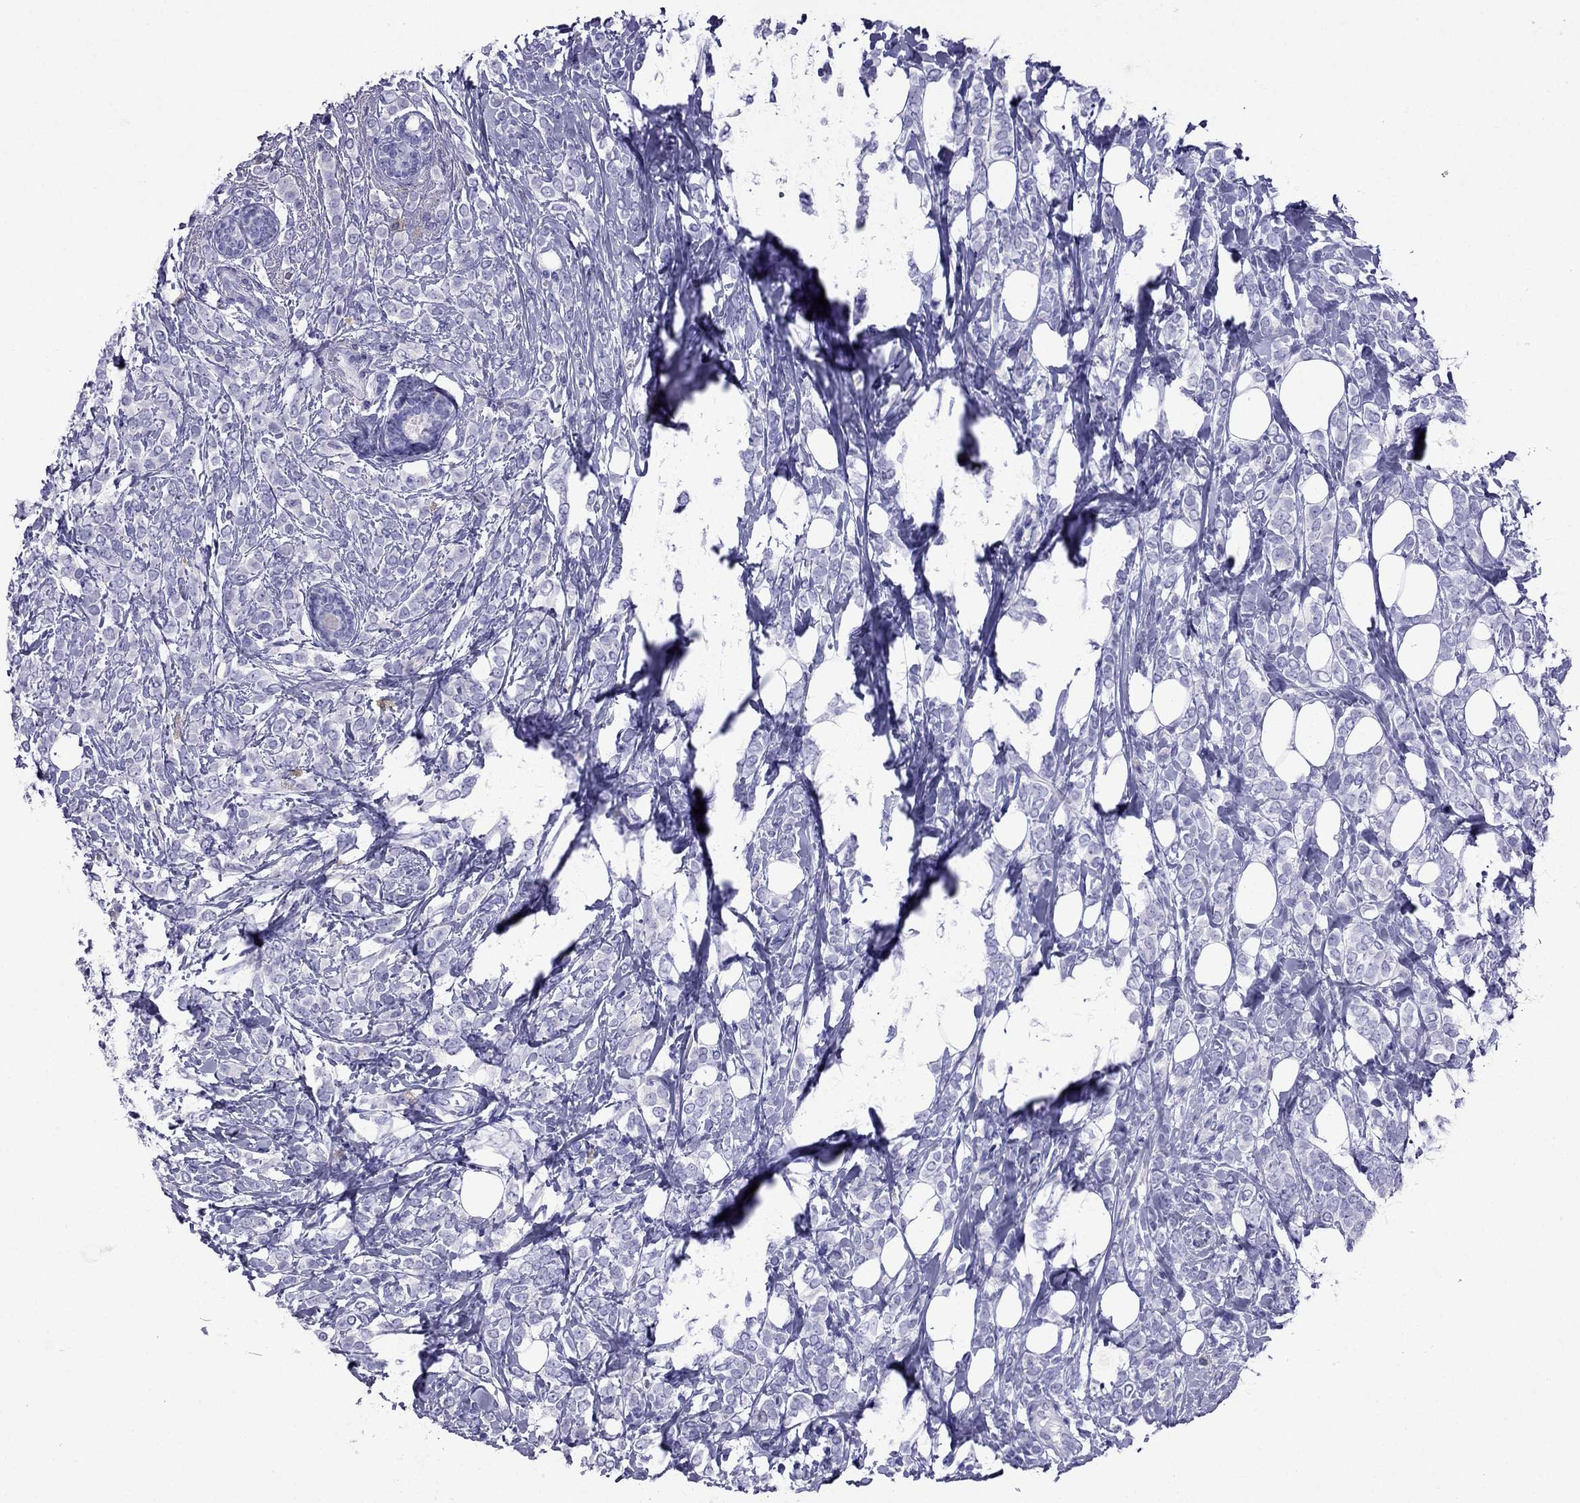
{"staining": {"intensity": "negative", "quantity": "none", "location": "none"}, "tissue": "breast cancer", "cell_type": "Tumor cells", "image_type": "cancer", "snomed": [{"axis": "morphology", "description": "Lobular carcinoma"}, {"axis": "topography", "description": "Breast"}], "caption": "Lobular carcinoma (breast) stained for a protein using immunohistochemistry reveals no expression tumor cells.", "gene": "ARR3", "patient": {"sex": "female", "age": 49}}